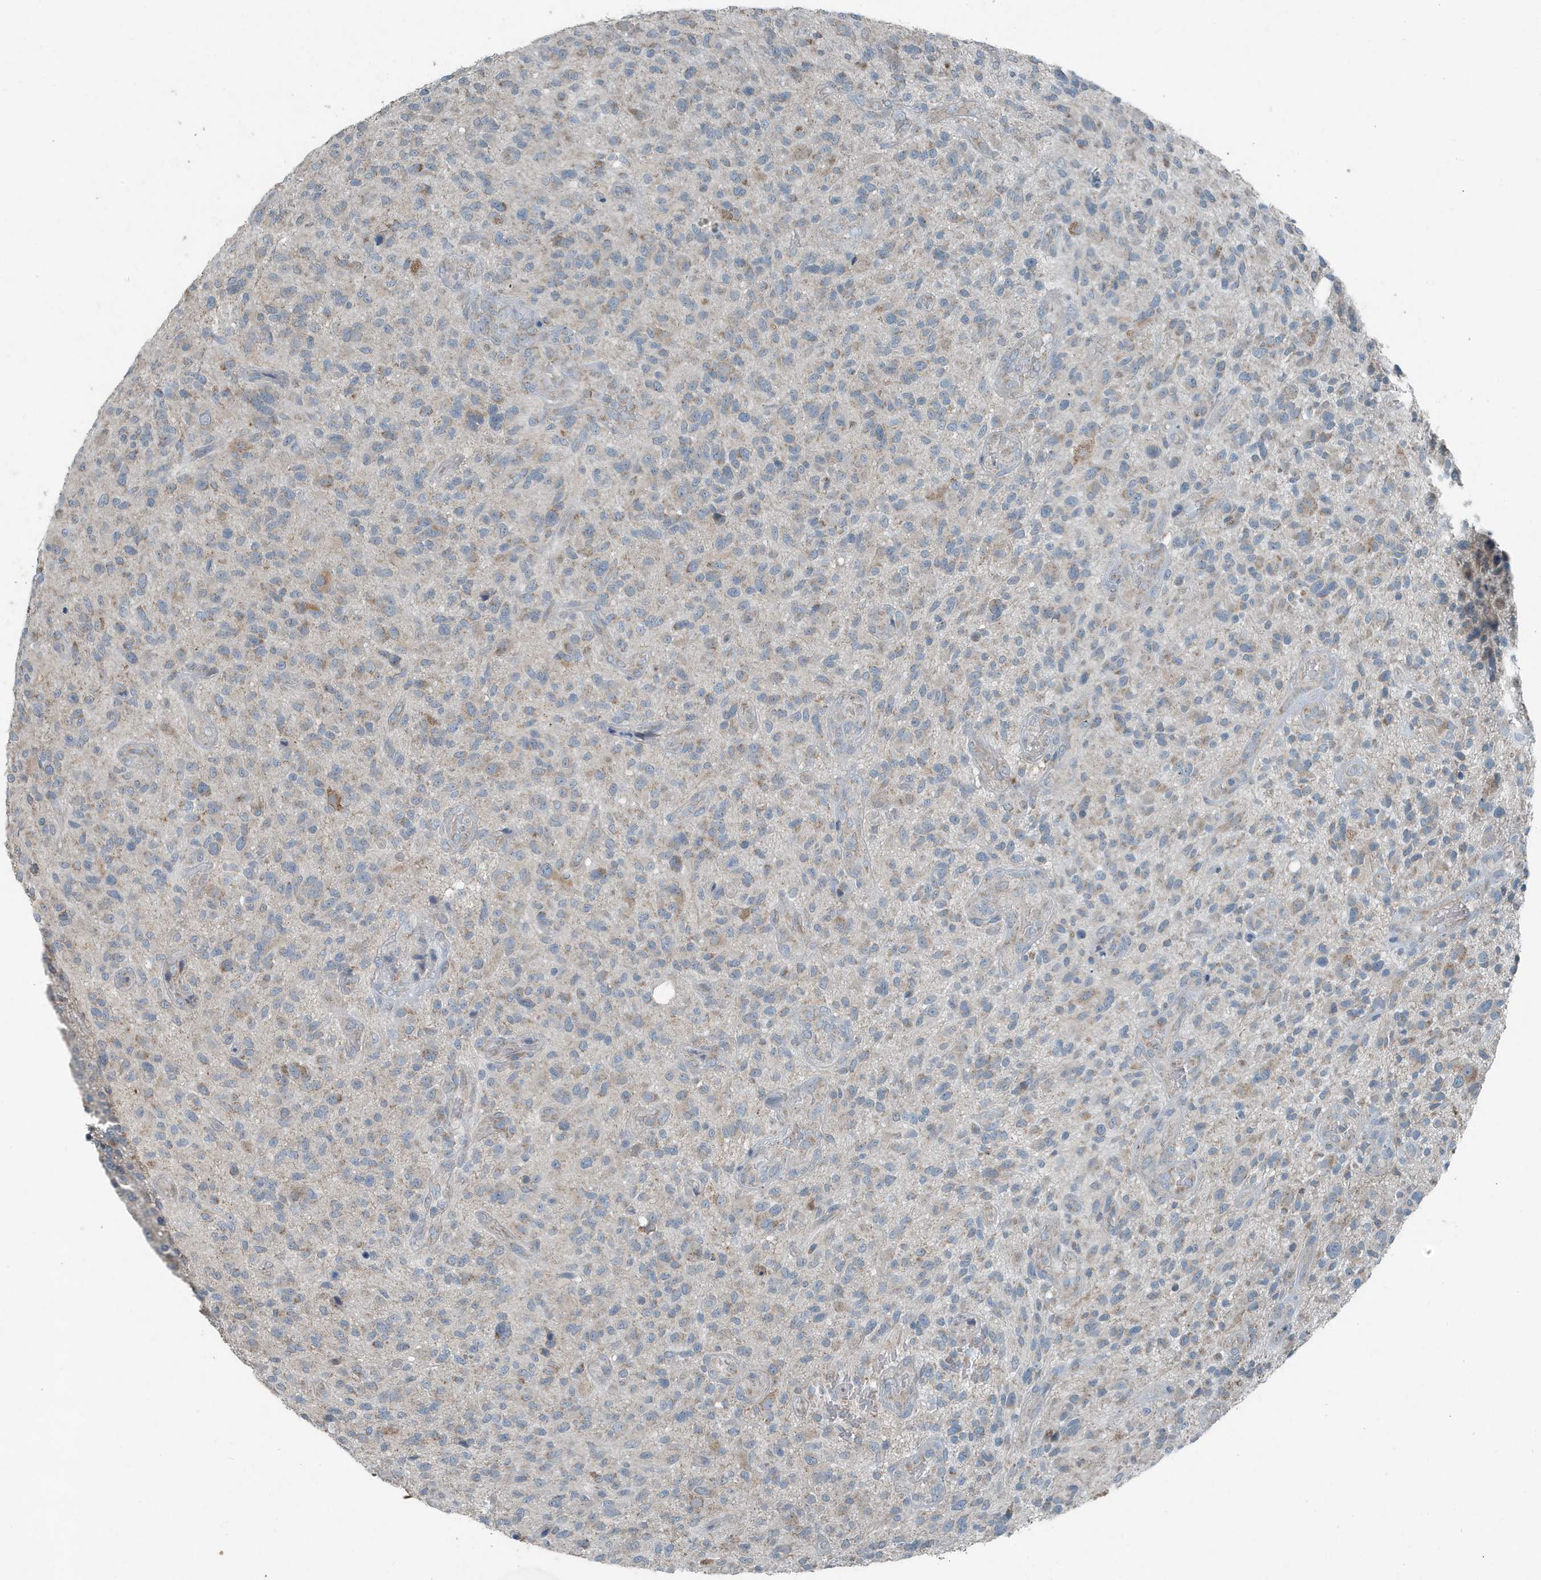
{"staining": {"intensity": "weak", "quantity": "<25%", "location": "cytoplasmic/membranous"}, "tissue": "glioma", "cell_type": "Tumor cells", "image_type": "cancer", "snomed": [{"axis": "morphology", "description": "Glioma, malignant, High grade"}, {"axis": "topography", "description": "Brain"}], "caption": "The histopathology image exhibits no staining of tumor cells in malignant glioma (high-grade).", "gene": "MT-CYB", "patient": {"sex": "male", "age": 47}}